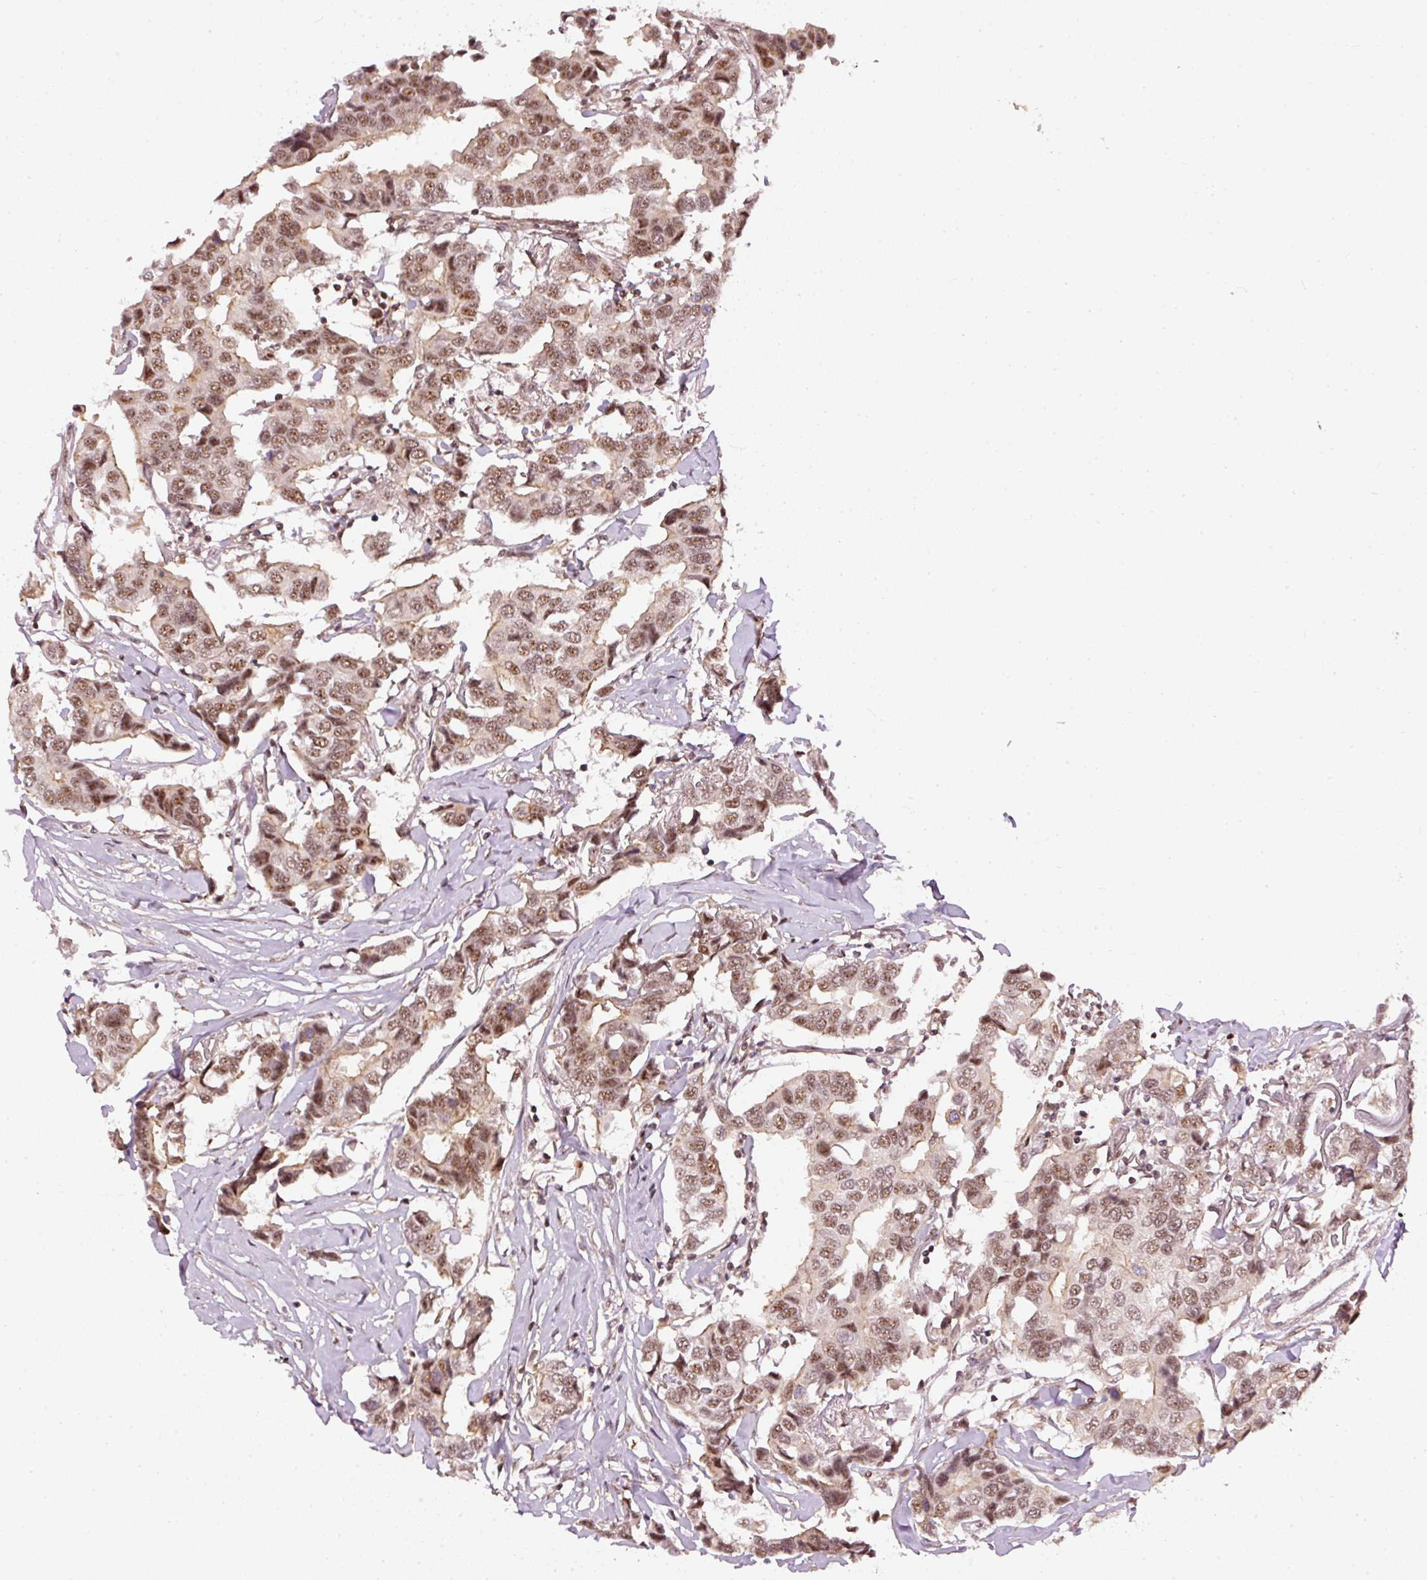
{"staining": {"intensity": "moderate", "quantity": ">75%", "location": "nuclear"}, "tissue": "breast cancer", "cell_type": "Tumor cells", "image_type": "cancer", "snomed": [{"axis": "morphology", "description": "Duct carcinoma"}, {"axis": "topography", "description": "Breast"}], "caption": "Invasive ductal carcinoma (breast) stained for a protein displays moderate nuclear positivity in tumor cells.", "gene": "THOC6", "patient": {"sex": "female", "age": 80}}